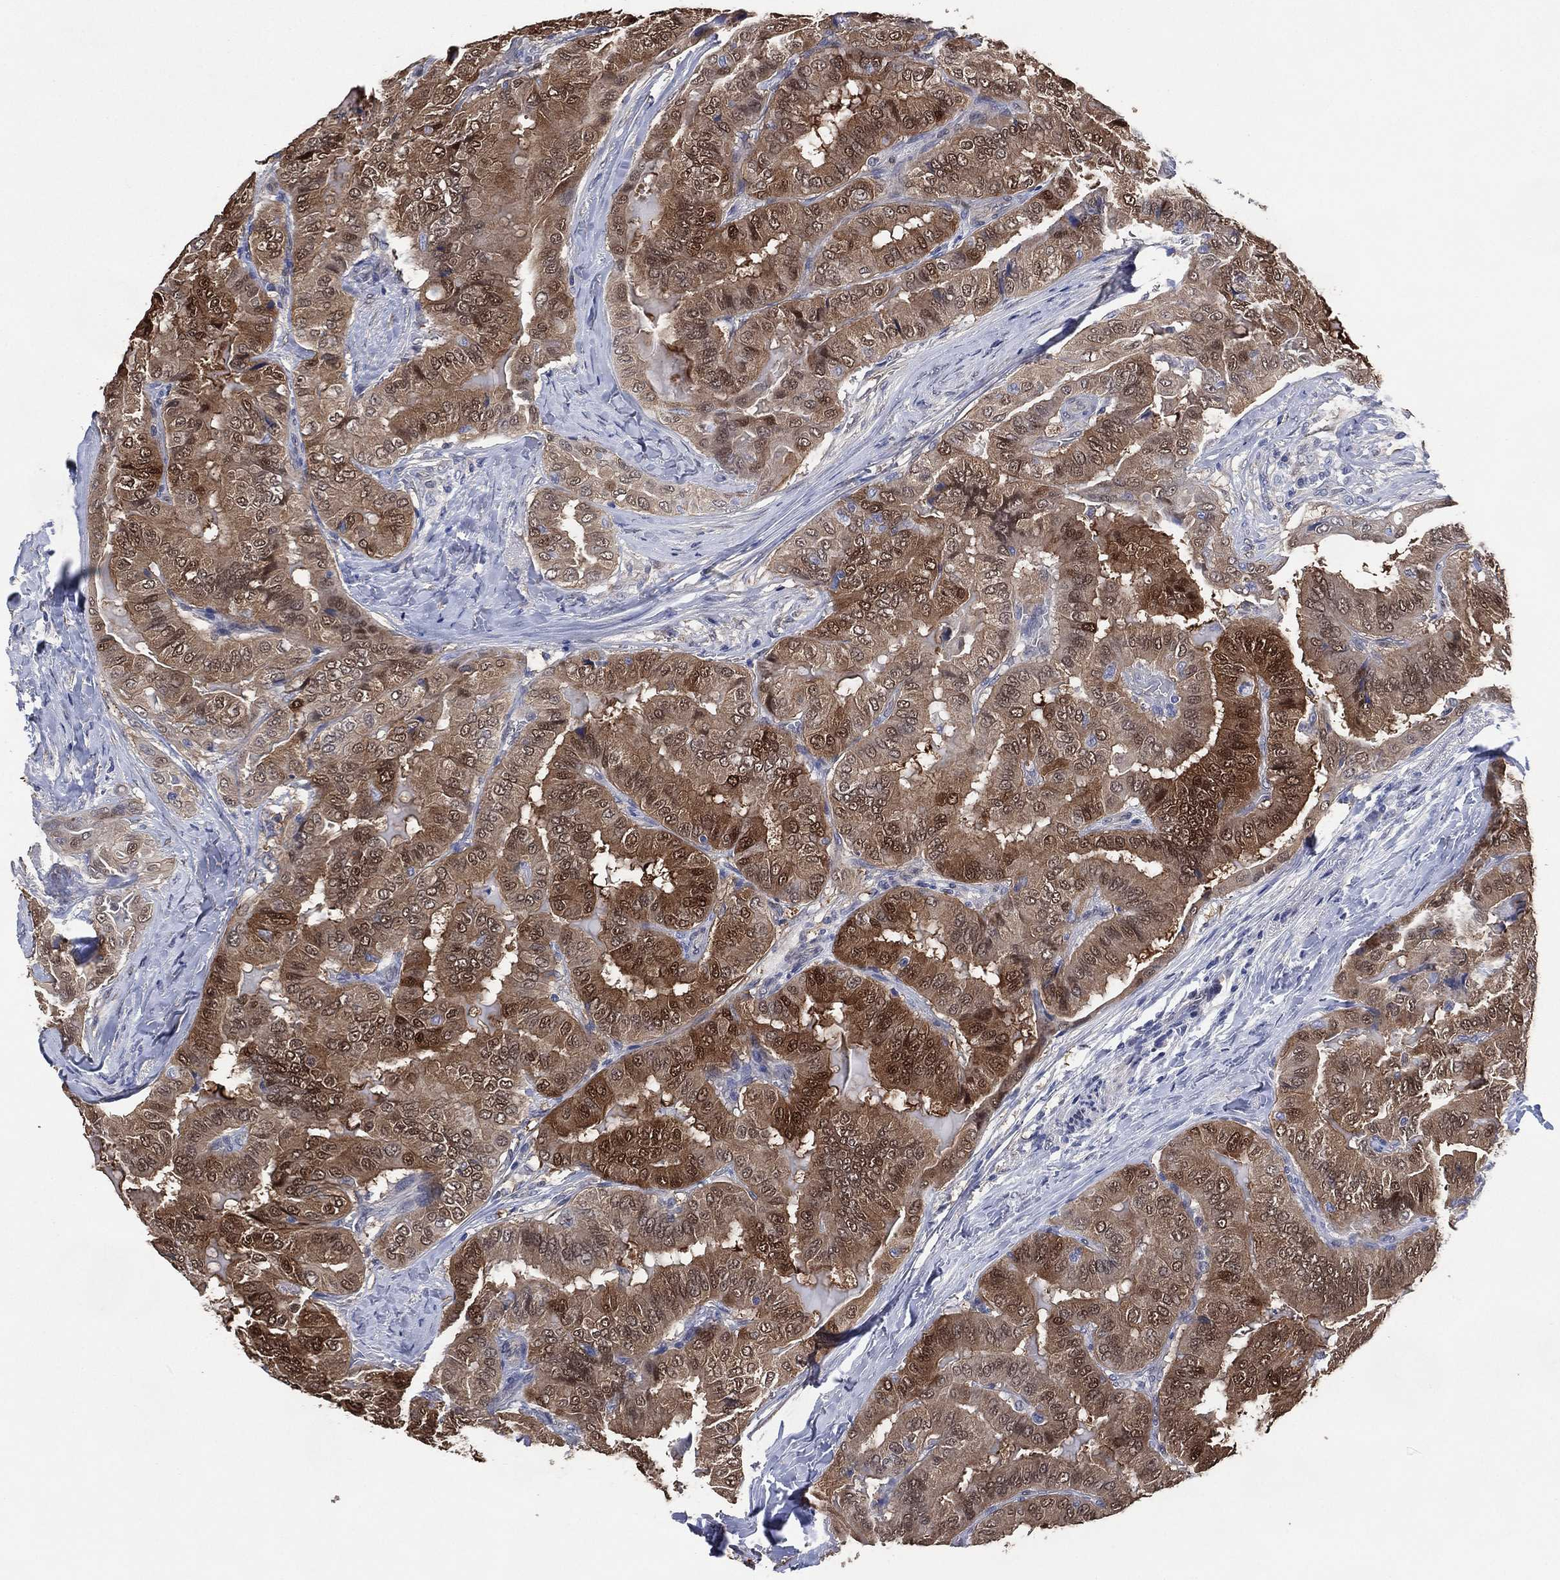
{"staining": {"intensity": "moderate", "quantity": "25%-75%", "location": "cytoplasmic/membranous"}, "tissue": "thyroid cancer", "cell_type": "Tumor cells", "image_type": "cancer", "snomed": [{"axis": "morphology", "description": "Papillary adenocarcinoma, NOS"}, {"axis": "topography", "description": "Thyroid gland"}], "caption": "Immunohistochemistry image of human thyroid cancer (papillary adenocarcinoma) stained for a protein (brown), which exhibits medium levels of moderate cytoplasmic/membranous expression in approximately 25%-75% of tumor cells.", "gene": "AK1", "patient": {"sex": "female", "age": 68}}